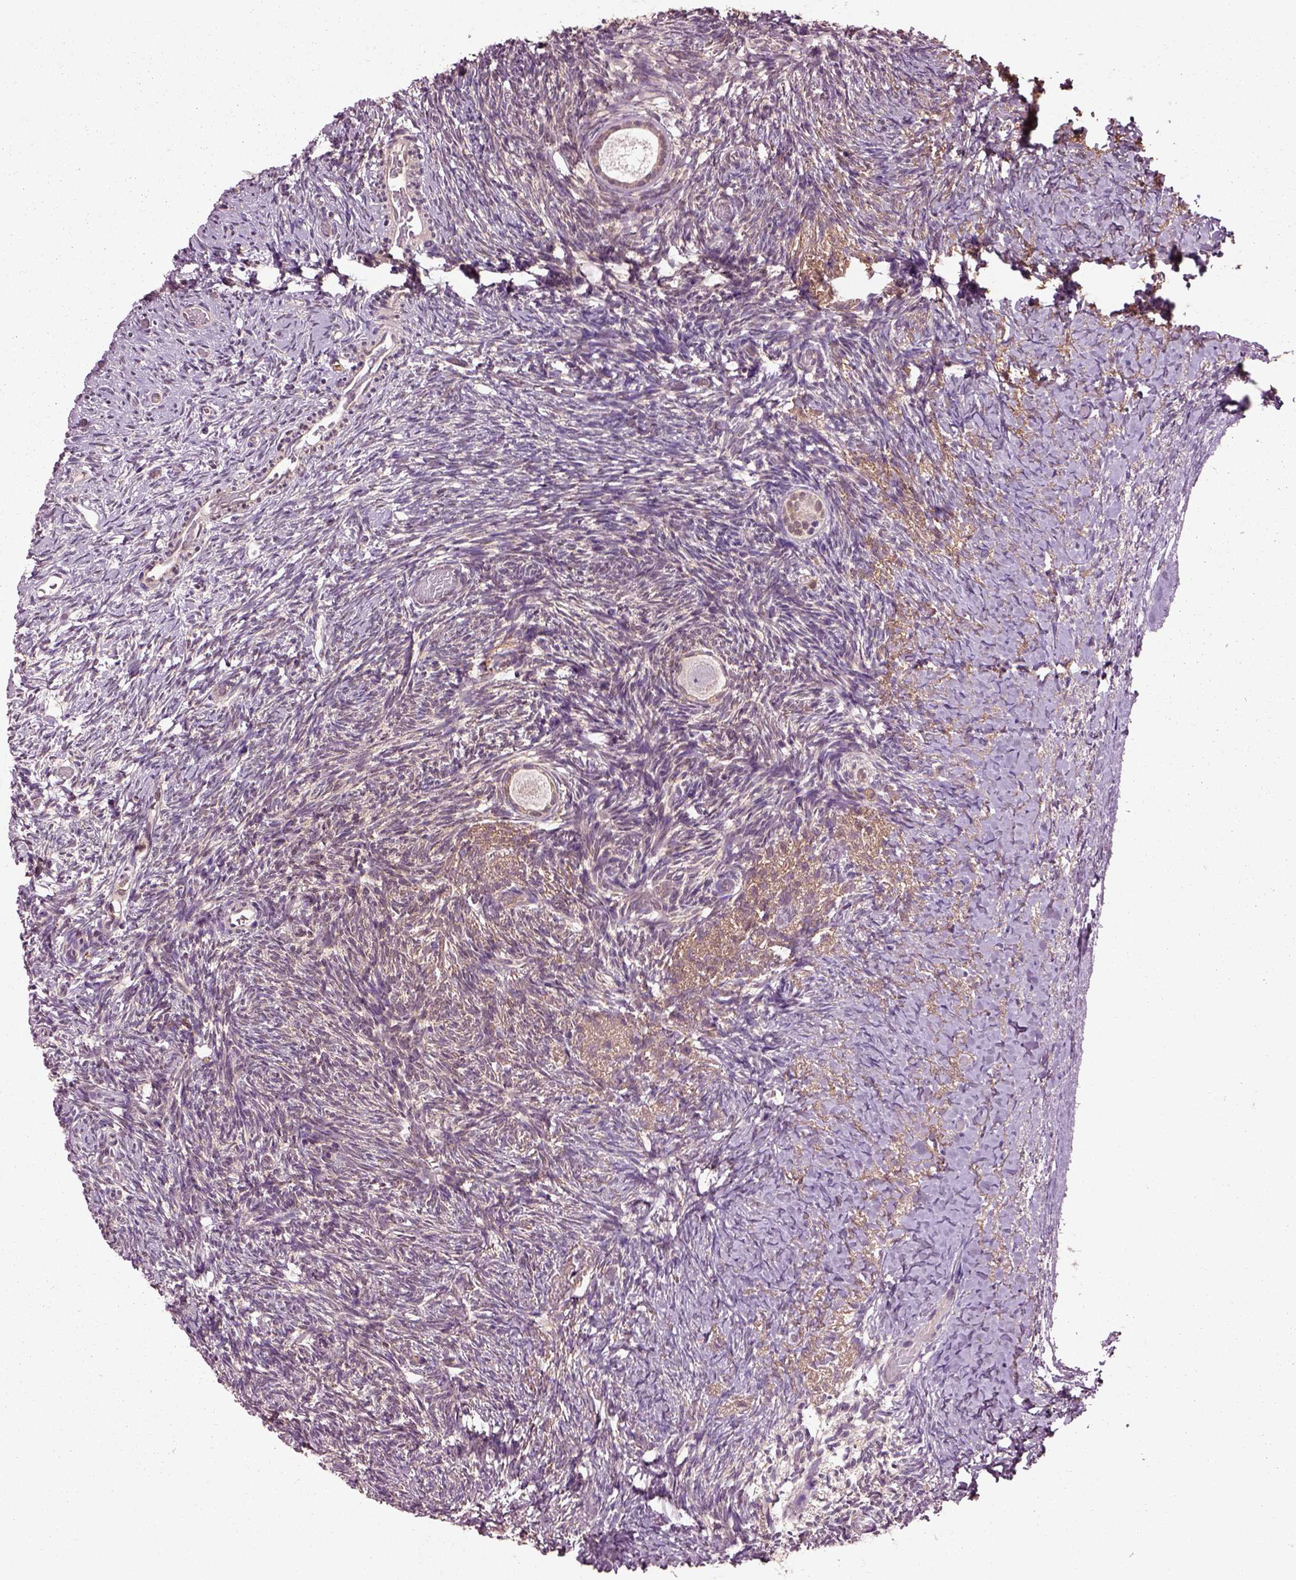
{"staining": {"intensity": "weak", "quantity": ">75%", "location": "cytoplasmic/membranous"}, "tissue": "ovary", "cell_type": "Follicle cells", "image_type": "normal", "snomed": [{"axis": "morphology", "description": "Normal tissue, NOS"}, {"axis": "topography", "description": "Ovary"}], "caption": "Ovary stained with IHC displays weak cytoplasmic/membranous staining in approximately >75% of follicle cells. The protein of interest is stained brown, and the nuclei are stained in blue (DAB (3,3'-diaminobenzidine) IHC with brightfield microscopy, high magnification).", "gene": "MDP1", "patient": {"sex": "female", "age": 39}}